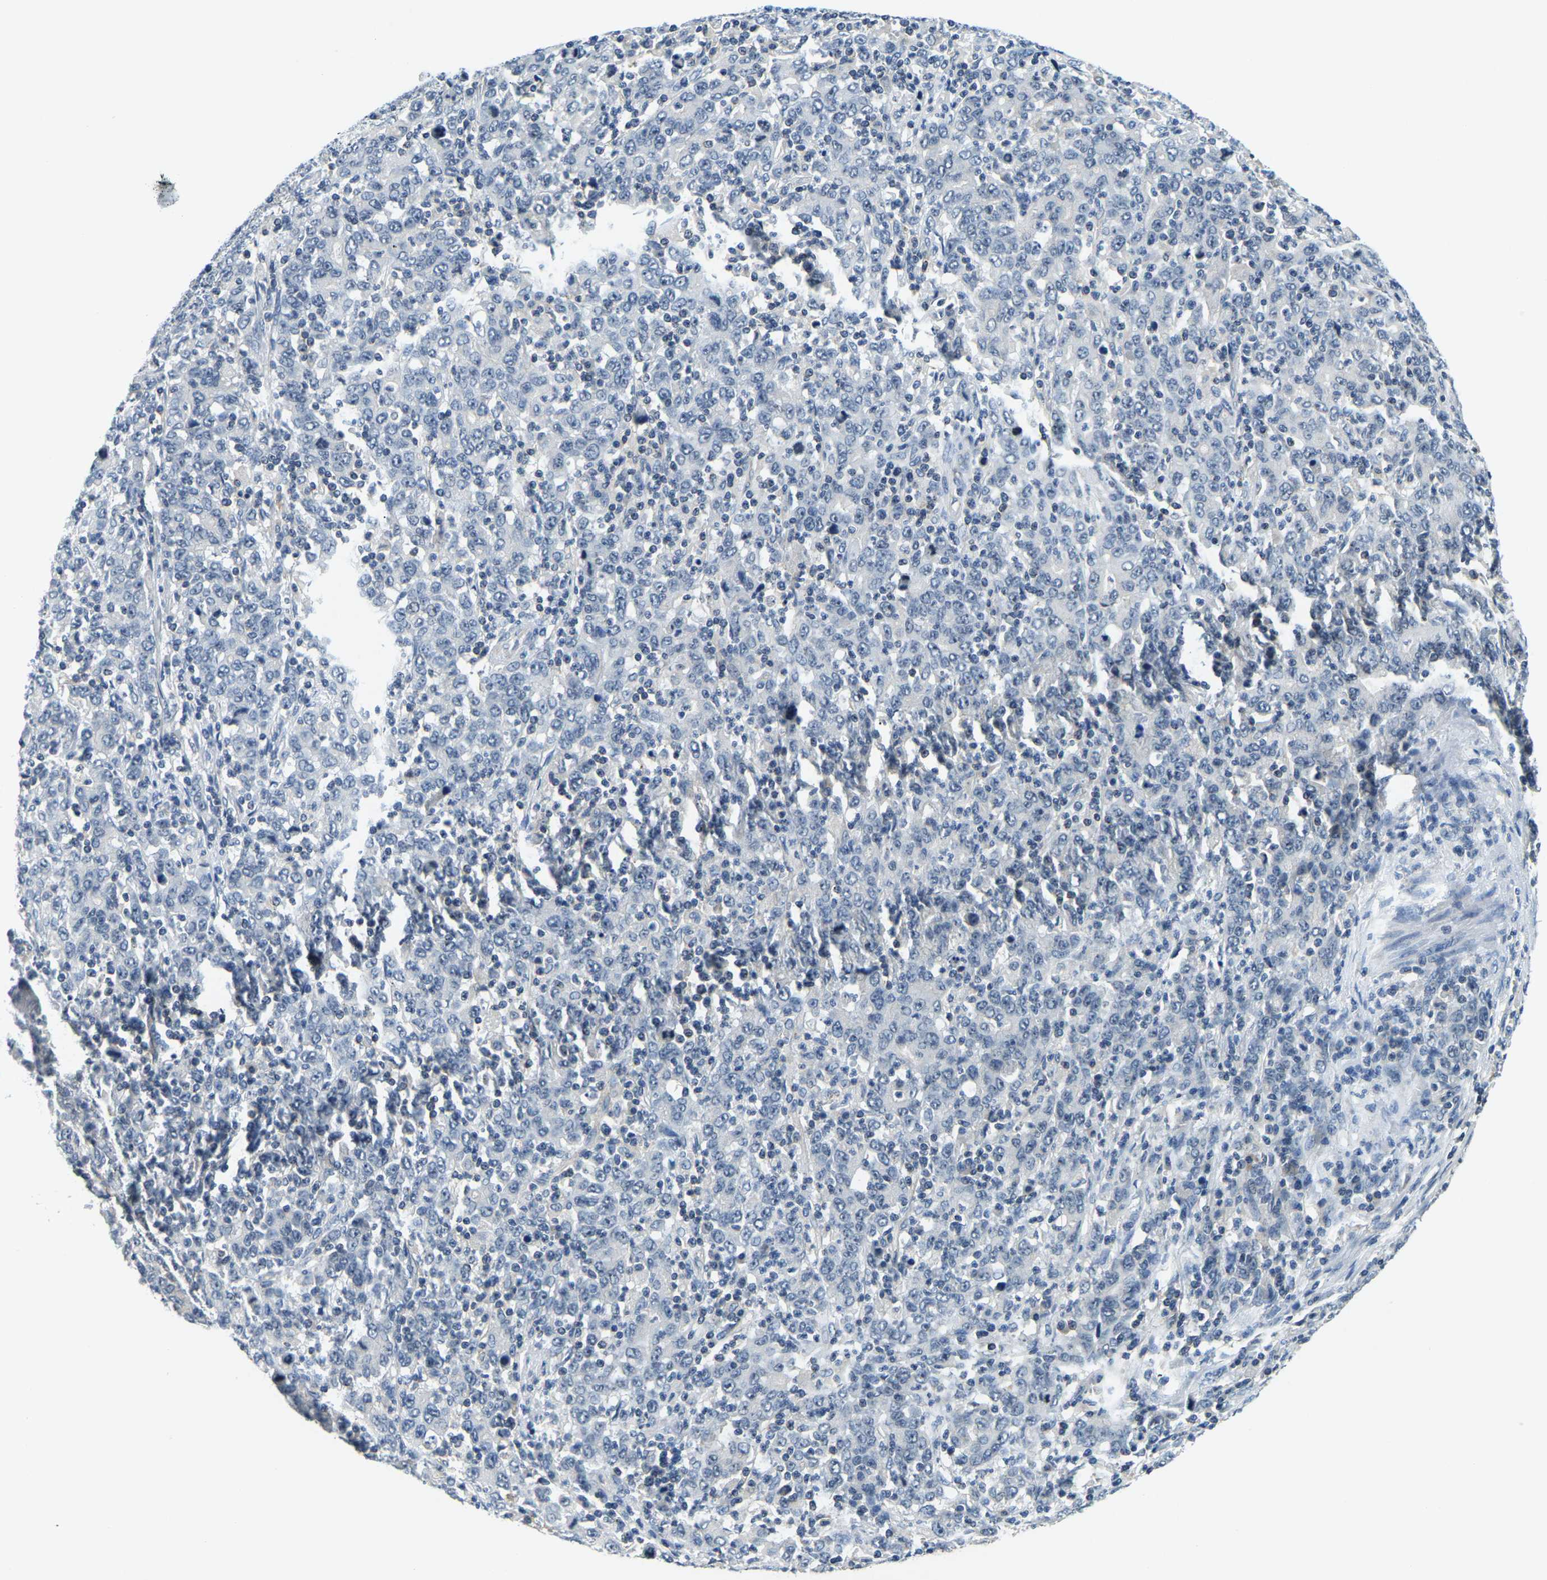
{"staining": {"intensity": "negative", "quantity": "none", "location": "none"}, "tissue": "stomach cancer", "cell_type": "Tumor cells", "image_type": "cancer", "snomed": [{"axis": "morphology", "description": "Adenocarcinoma, NOS"}, {"axis": "topography", "description": "Stomach, upper"}], "caption": "Image shows no significant protein positivity in tumor cells of adenocarcinoma (stomach).", "gene": "RRP1", "patient": {"sex": "male", "age": 69}}